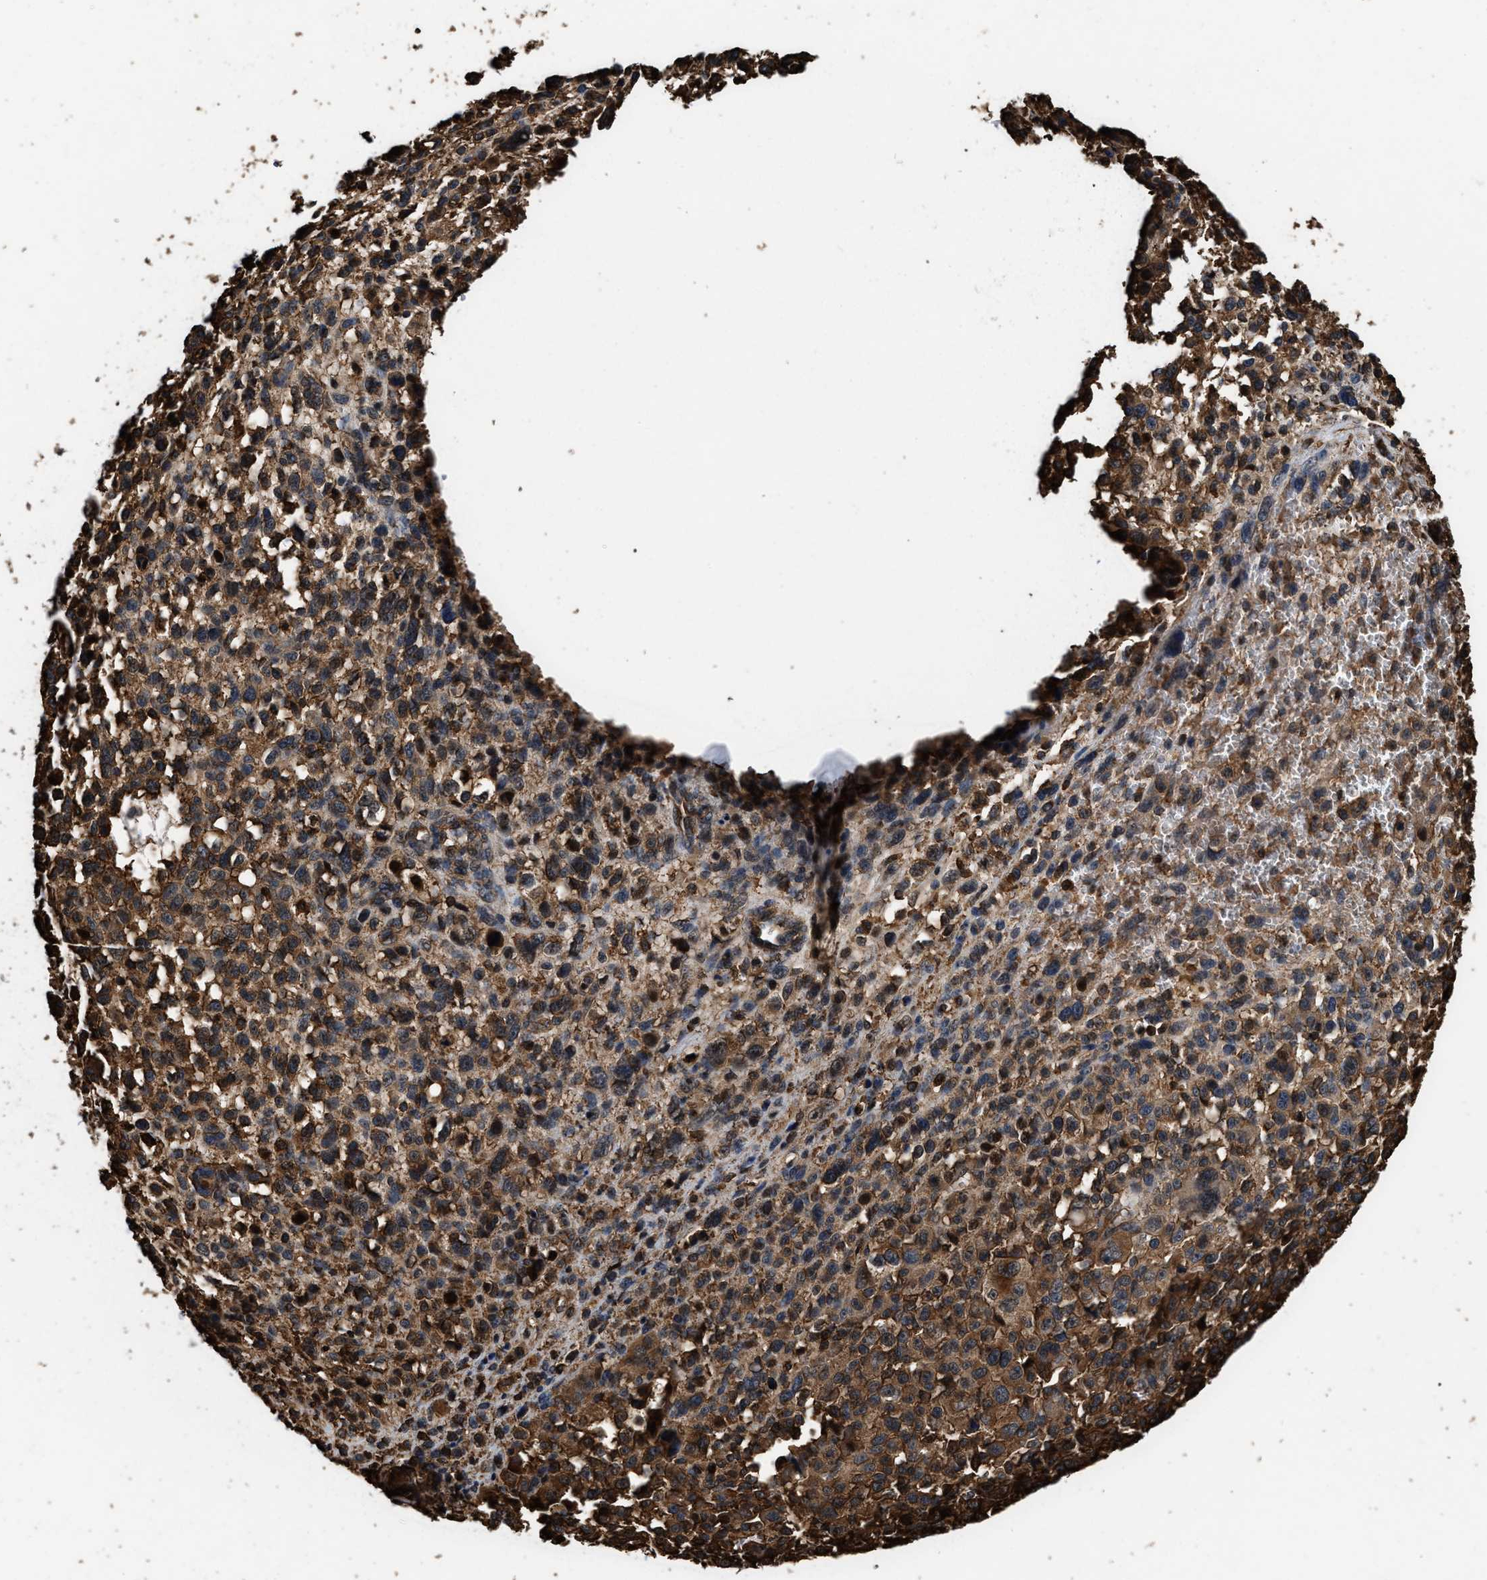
{"staining": {"intensity": "strong", "quantity": ">75%", "location": "cytoplasmic/membranous"}, "tissue": "melanoma", "cell_type": "Tumor cells", "image_type": "cancer", "snomed": [{"axis": "morphology", "description": "Malignant melanoma, NOS"}, {"axis": "topography", "description": "Skin"}], "caption": "Malignant melanoma stained with immunohistochemistry reveals strong cytoplasmic/membranous positivity in approximately >75% of tumor cells. The staining was performed using DAB (3,3'-diaminobenzidine), with brown indicating positive protein expression. Nuclei are stained blue with hematoxylin.", "gene": "KBTBD2", "patient": {"sex": "female", "age": 55}}